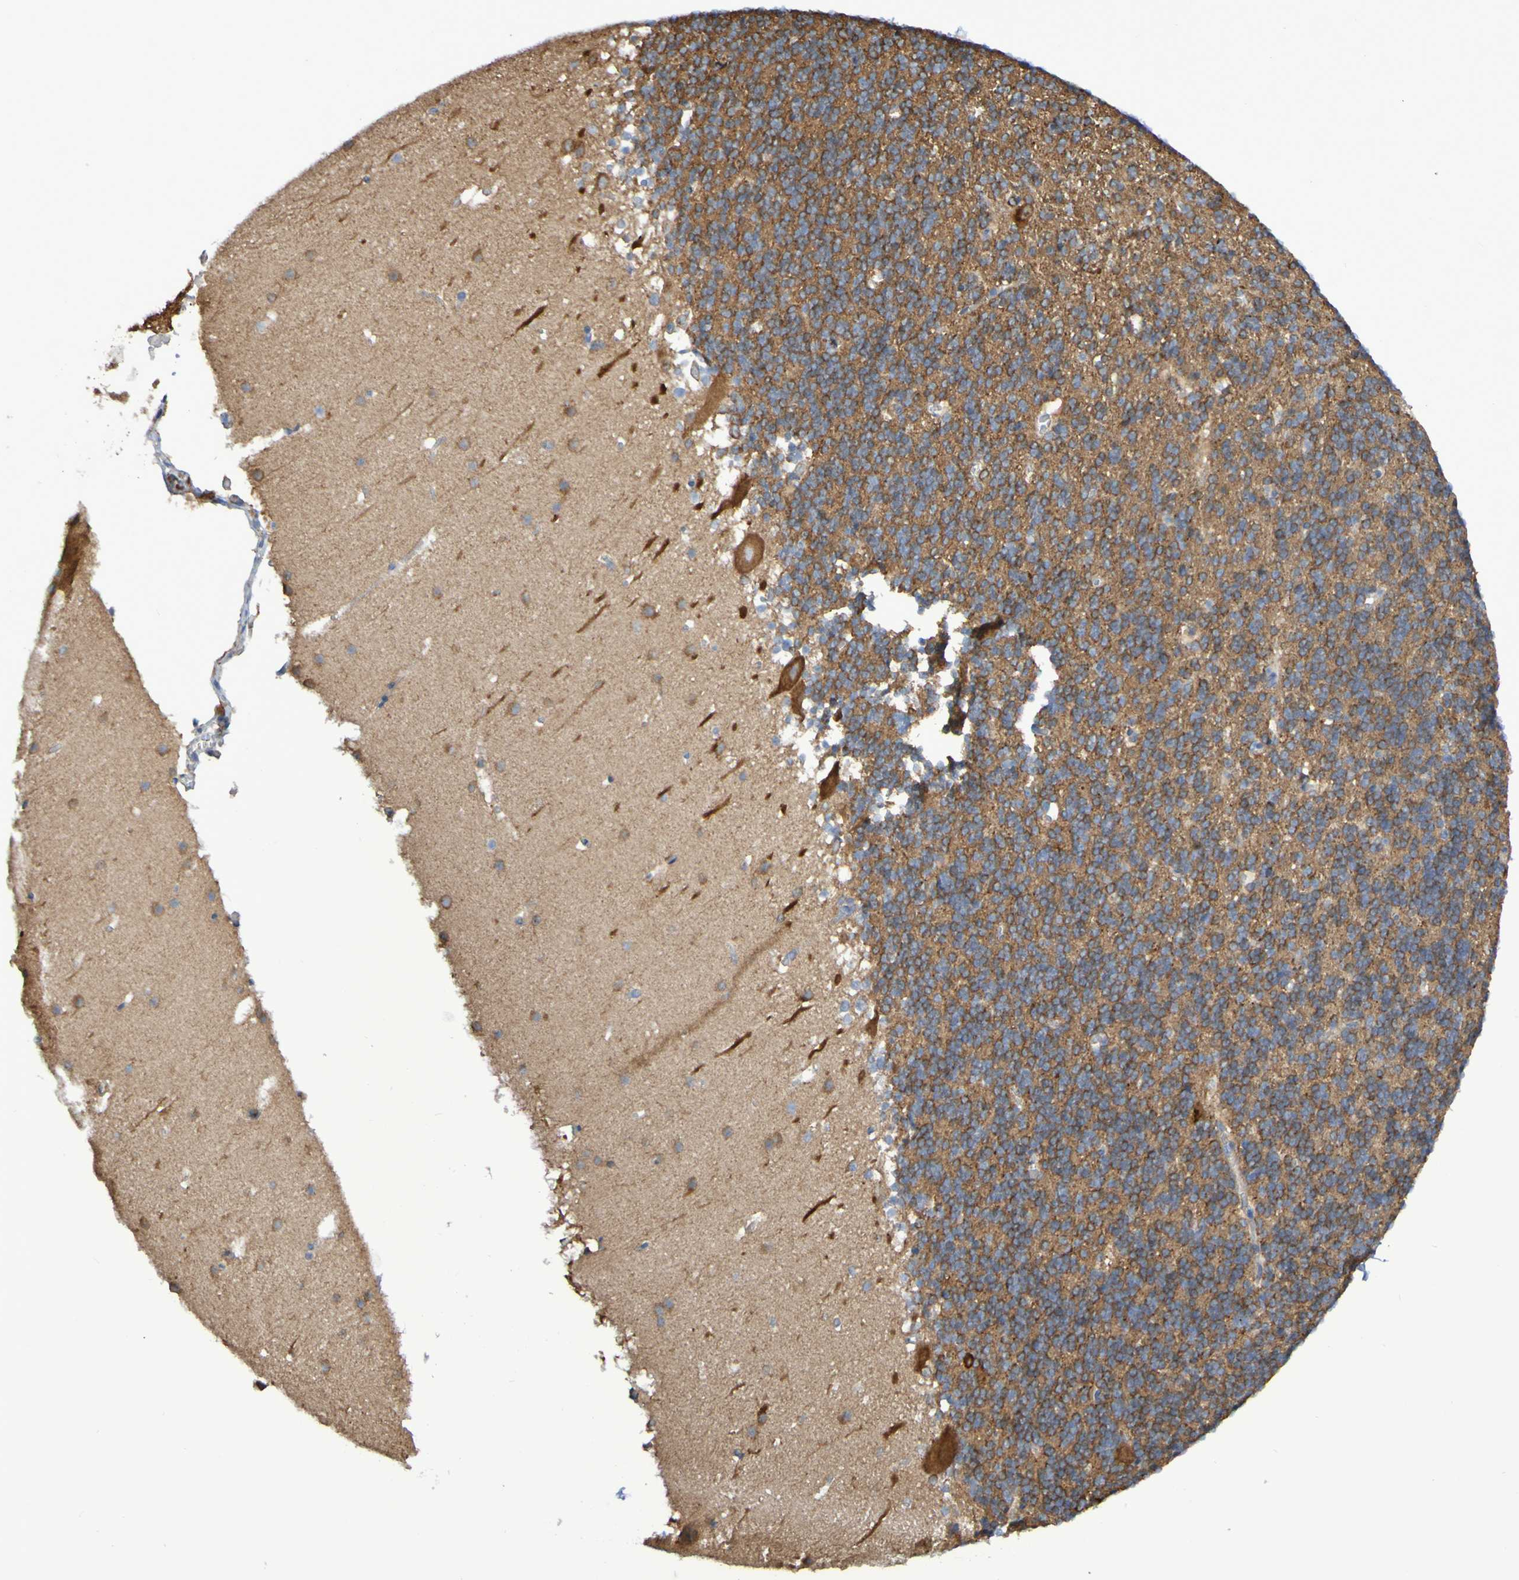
{"staining": {"intensity": "strong", "quantity": "25%-75%", "location": "cytoplasmic/membranous"}, "tissue": "cerebellum", "cell_type": "Cells in granular layer", "image_type": "normal", "snomed": [{"axis": "morphology", "description": "Normal tissue, NOS"}, {"axis": "topography", "description": "Cerebellum"}], "caption": "Cerebellum stained with a brown dye shows strong cytoplasmic/membranous positive staining in approximately 25%-75% of cells in granular layer.", "gene": "SCRG1", "patient": {"sex": "male", "age": 45}}